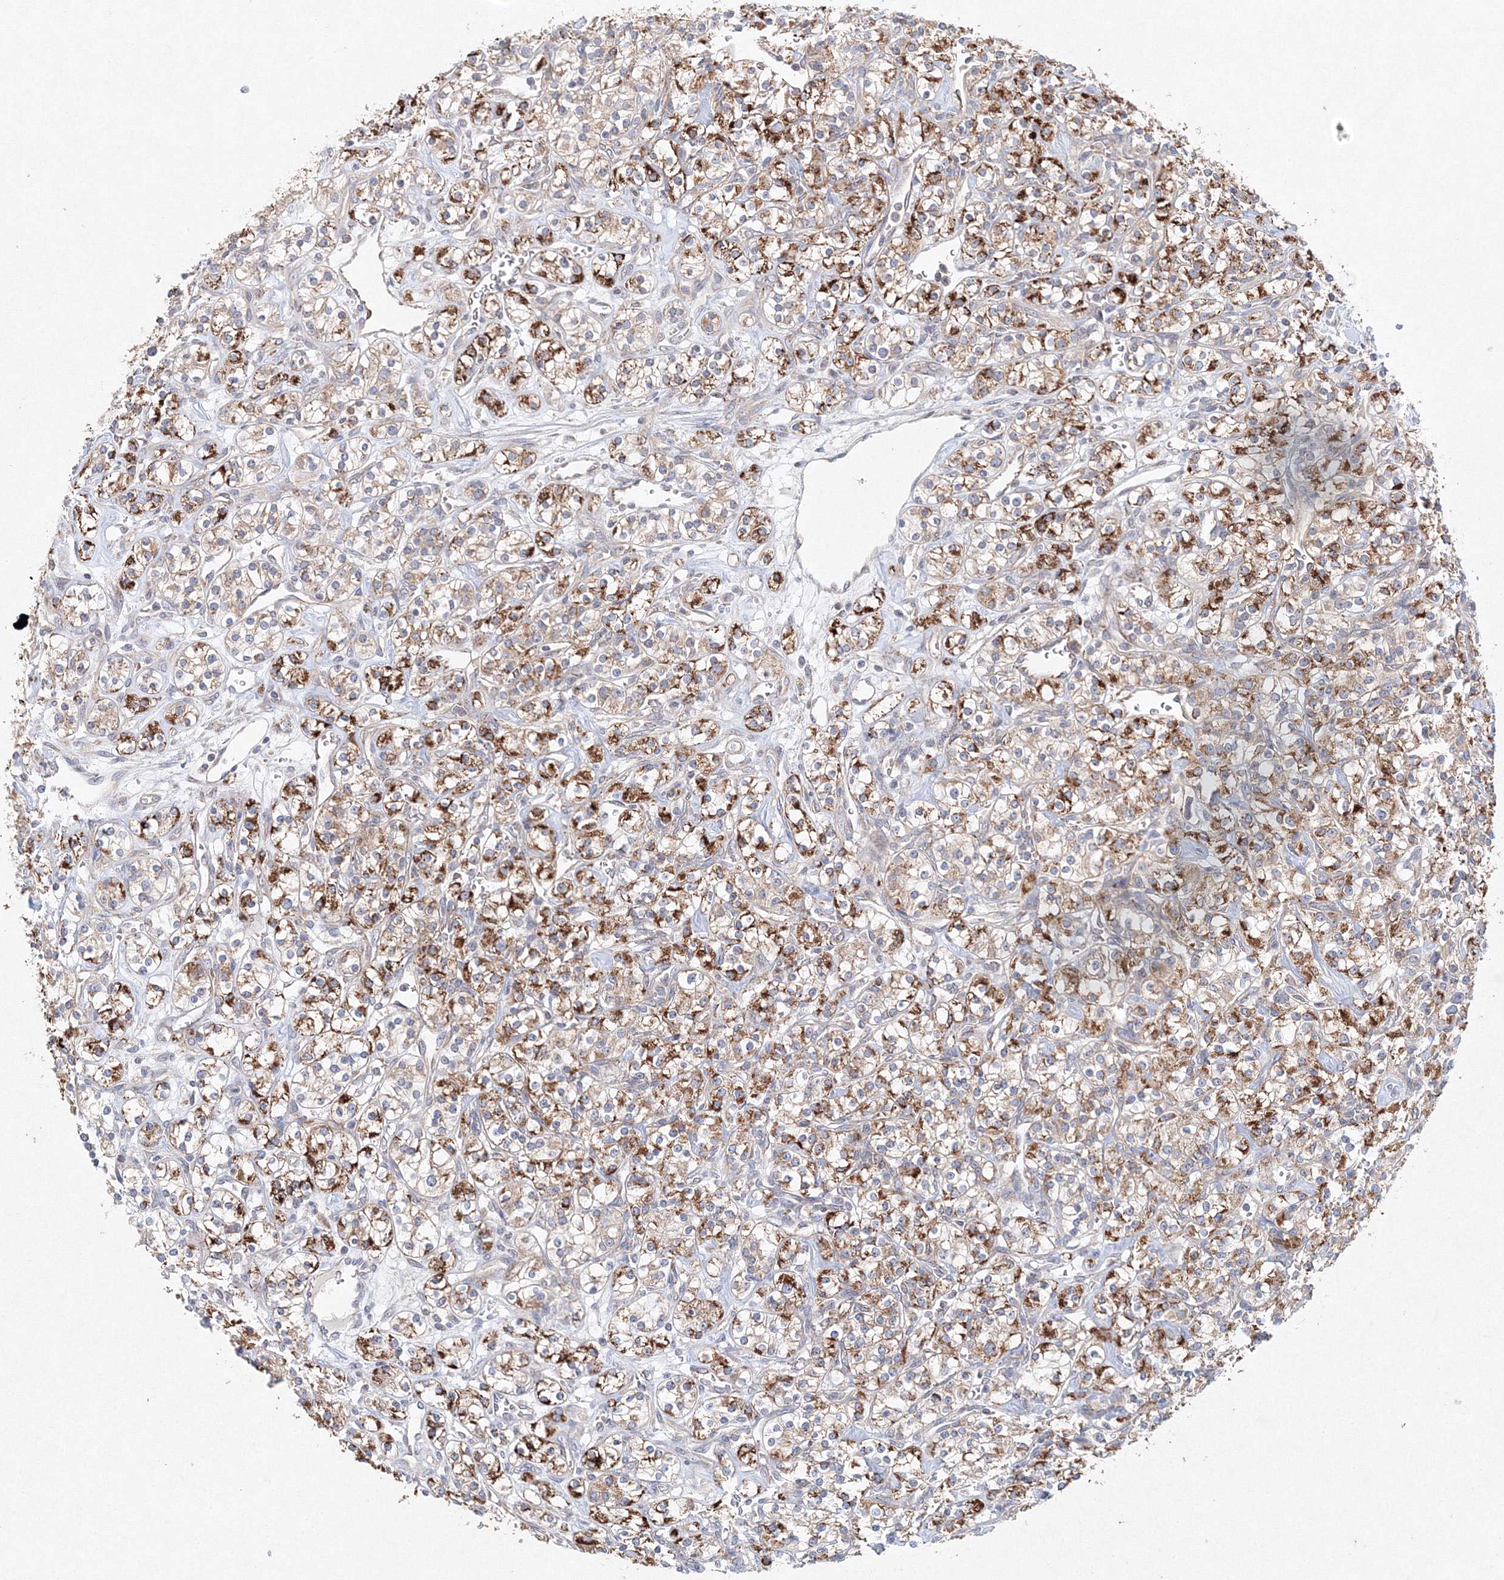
{"staining": {"intensity": "strong", "quantity": "25%-75%", "location": "cytoplasmic/membranous"}, "tissue": "renal cancer", "cell_type": "Tumor cells", "image_type": "cancer", "snomed": [{"axis": "morphology", "description": "Adenocarcinoma, NOS"}, {"axis": "topography", "description": "Kidney"}], "caption": "Tumor cells show high levels of strong cytoplasmic/membranous expression in approximately 25%-75% of cells in adenocarcinoma (renal).", "gene": "WDR49", "patient": {"sex": "male", "age": 77}}